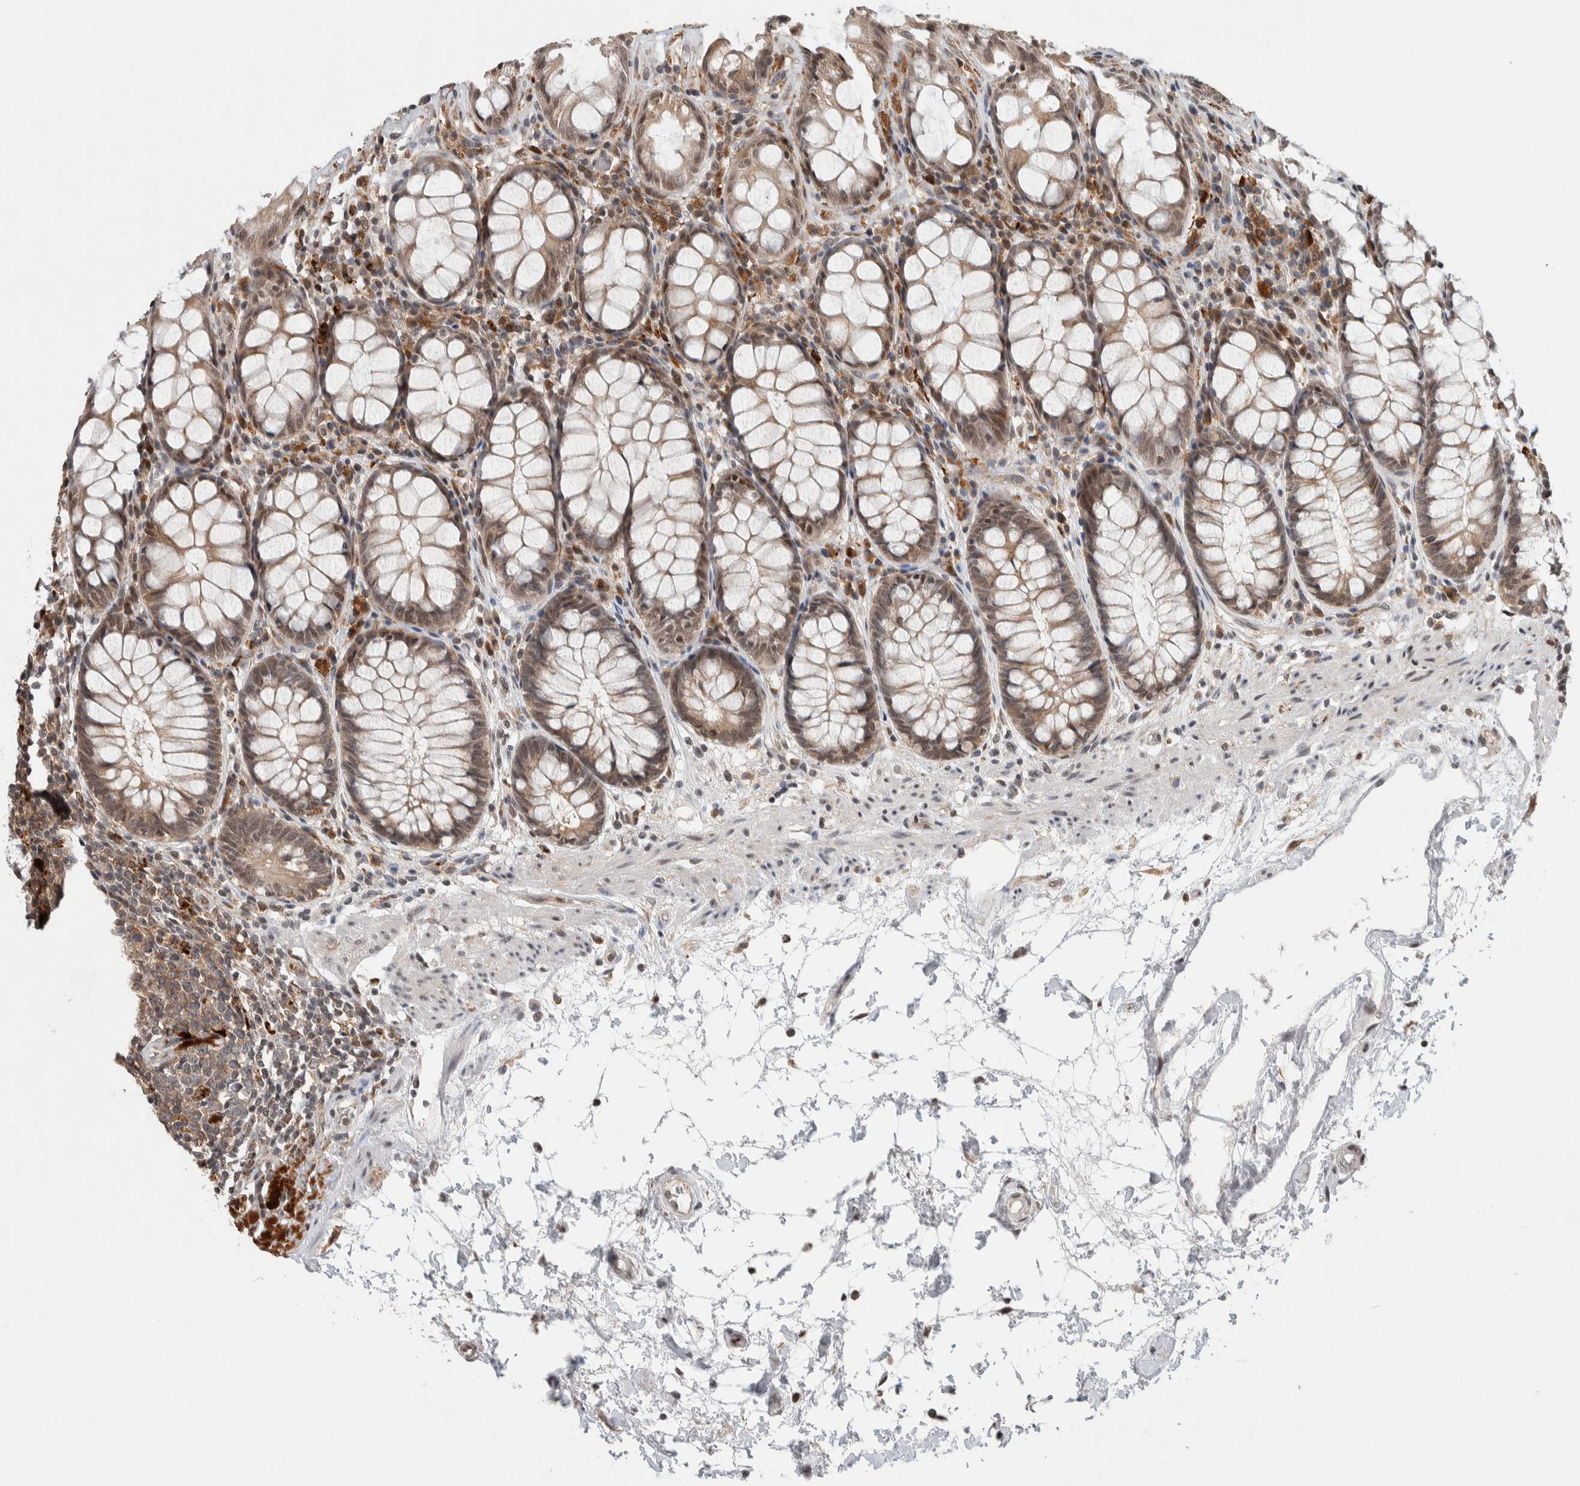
{"staining": {"intensity": "moderate", "quantity": ">75%", "location": "cytoplasmic/membranous,nuclear"}, "tissue": "rectum", "cell_type": "Glandular cells", "image_type": "normal", "snomed": [{"axis": "morphology", "description": "Normal tissue, NOS"}, {"axis": "topography", "description": "Rectum"}], "caption": "IHC of normal rectum demonstrates medium levels of moderate cytoplasmic/membranous,nuclear staining in approximately >75% of glandular cells.", "gene": "KCNK1", "patient": {"sex": "male", "age": 64}}